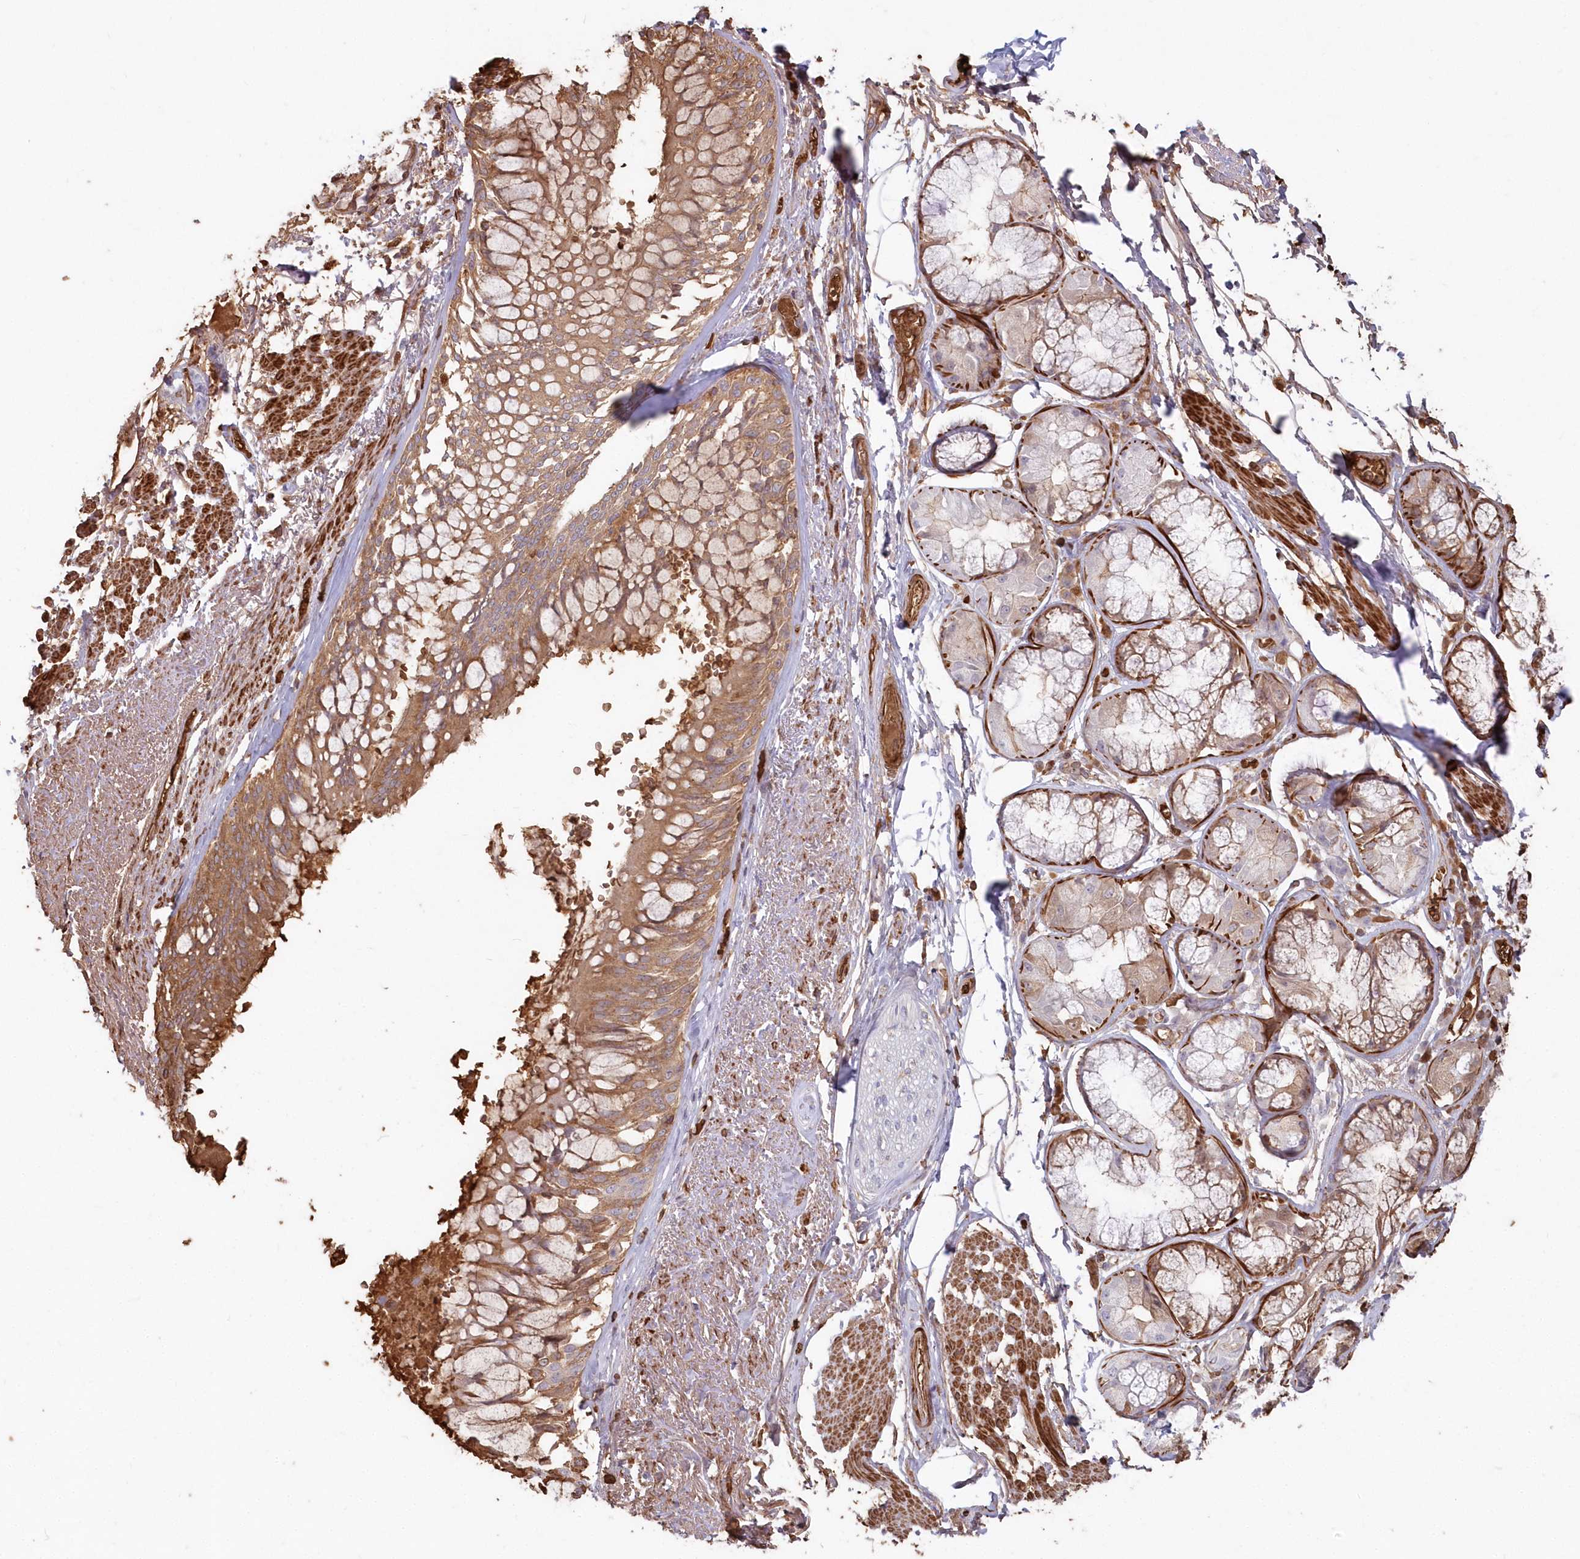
{"staining": {"intensity": "strong", "quantity": ">75%", "location": "cytoplasmic/membranous"}, "tissue": "adipose tissue", "cell_type": "Adipocytes", "image_type": "normal", "snomed": [{"axis": "morphology", "description": "Normal tissue, NOS"}, {"axis": "topography", "description": "Bronchus"}], "caption": "This micrograph reveals immunohistochemistry staining of normal human adipose tissue, with high strong cytoplasmic/membranous expression in approximately >75% of adipocytes.", "gene": "SERINC1", "patient": {"sex": "male", "age": 66}}